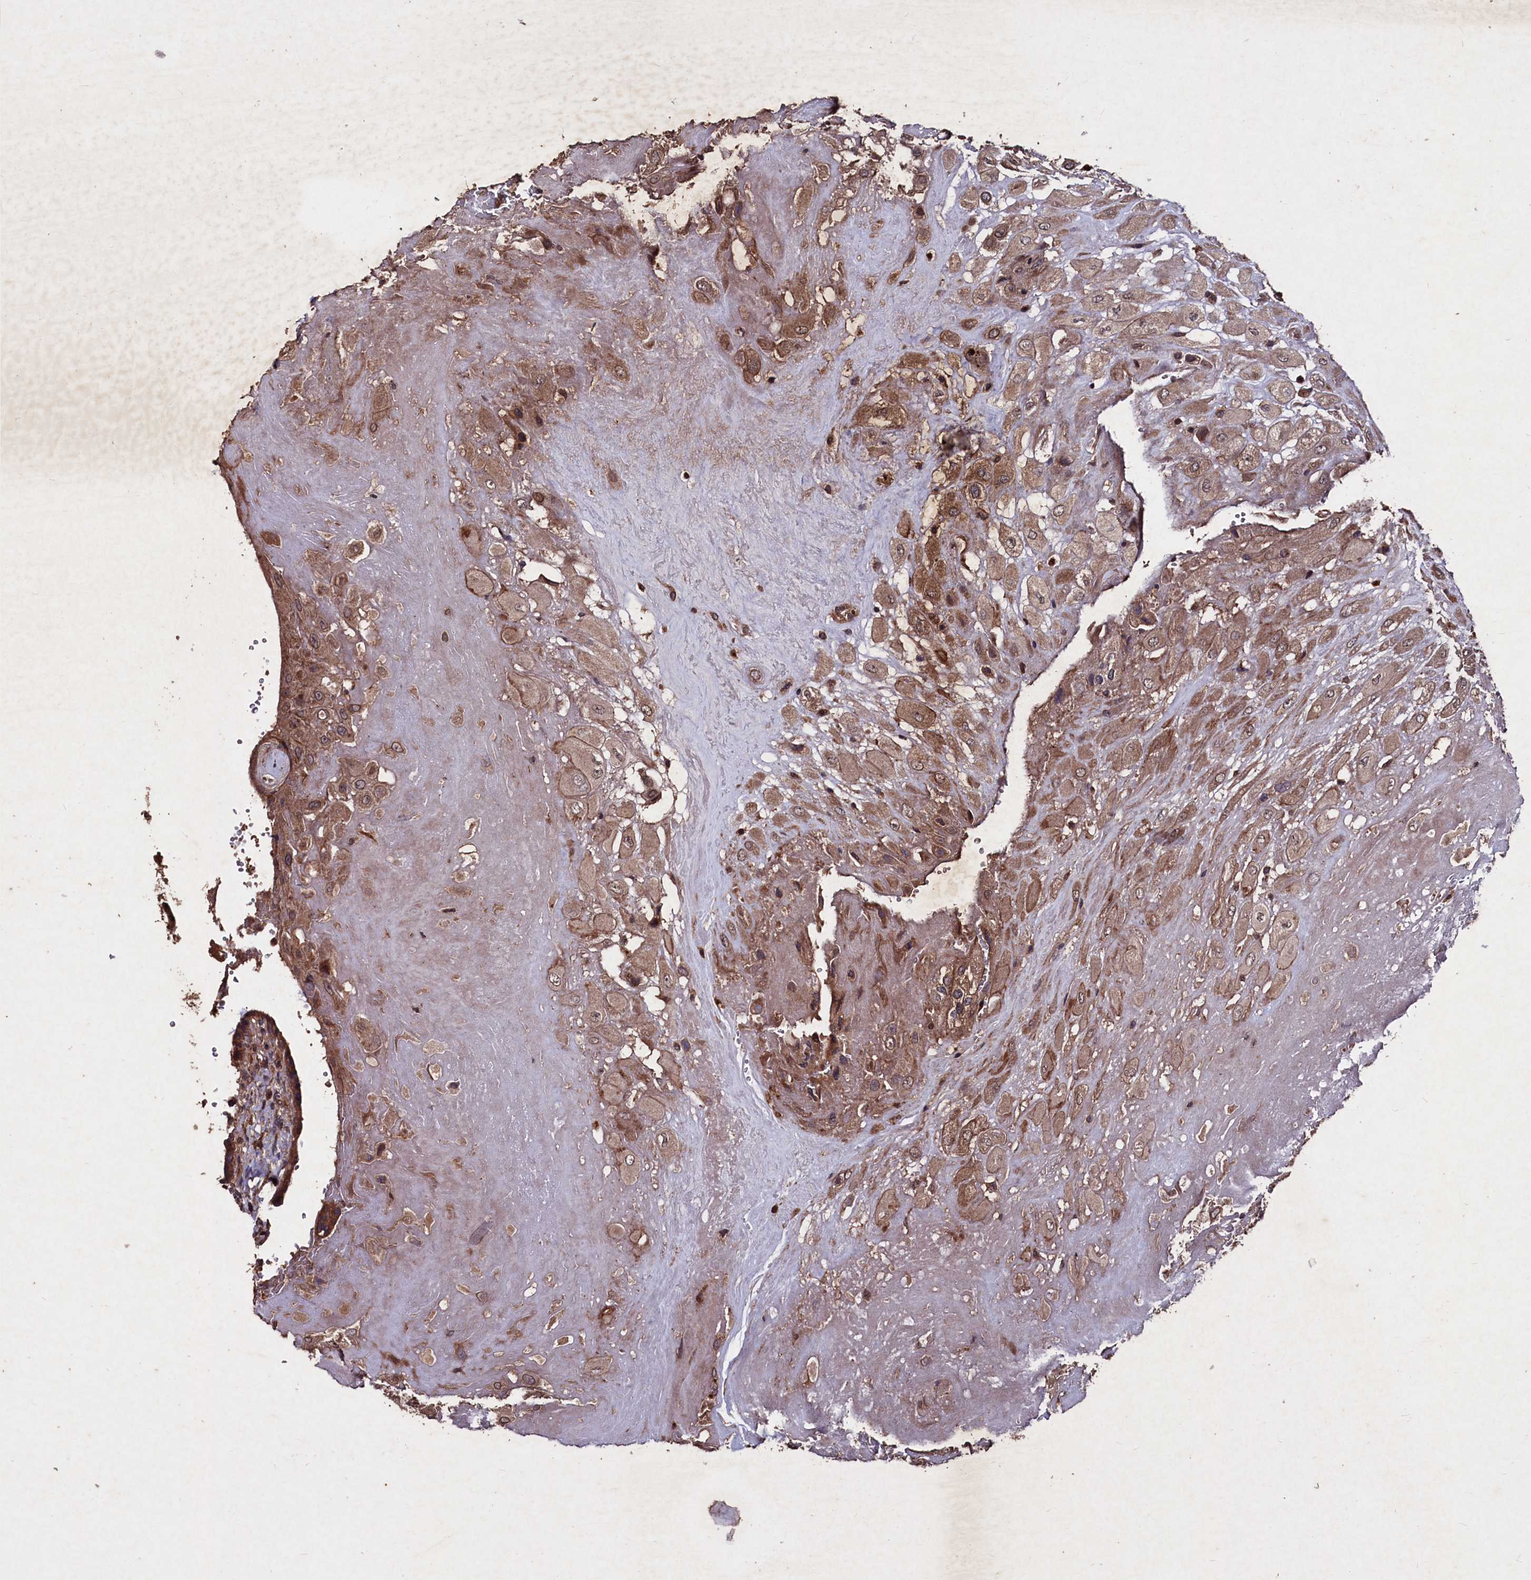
{"staining": {"intensity": "moderate", "quantity": ">75%", "location": "cytoplasmic/membranous"}, "tissue": "placenta", "cell_type": "Decidual cells", "image_type": "normal", "snomed": [{"axis": "morphology", "description": "Normal tissue, NOS"}, {"axis": "topography", "description": "Placenta"}], "caption": "Placenta stained with DAB (3,3'-diaminobenzidine) immunohistochemistry reveals medium levels of moderate cytoplasmic/membranous positivity in about >75% of decidual cells.", "gene": "MYO1H", "patient": {"sex": "female", "age": 37}}